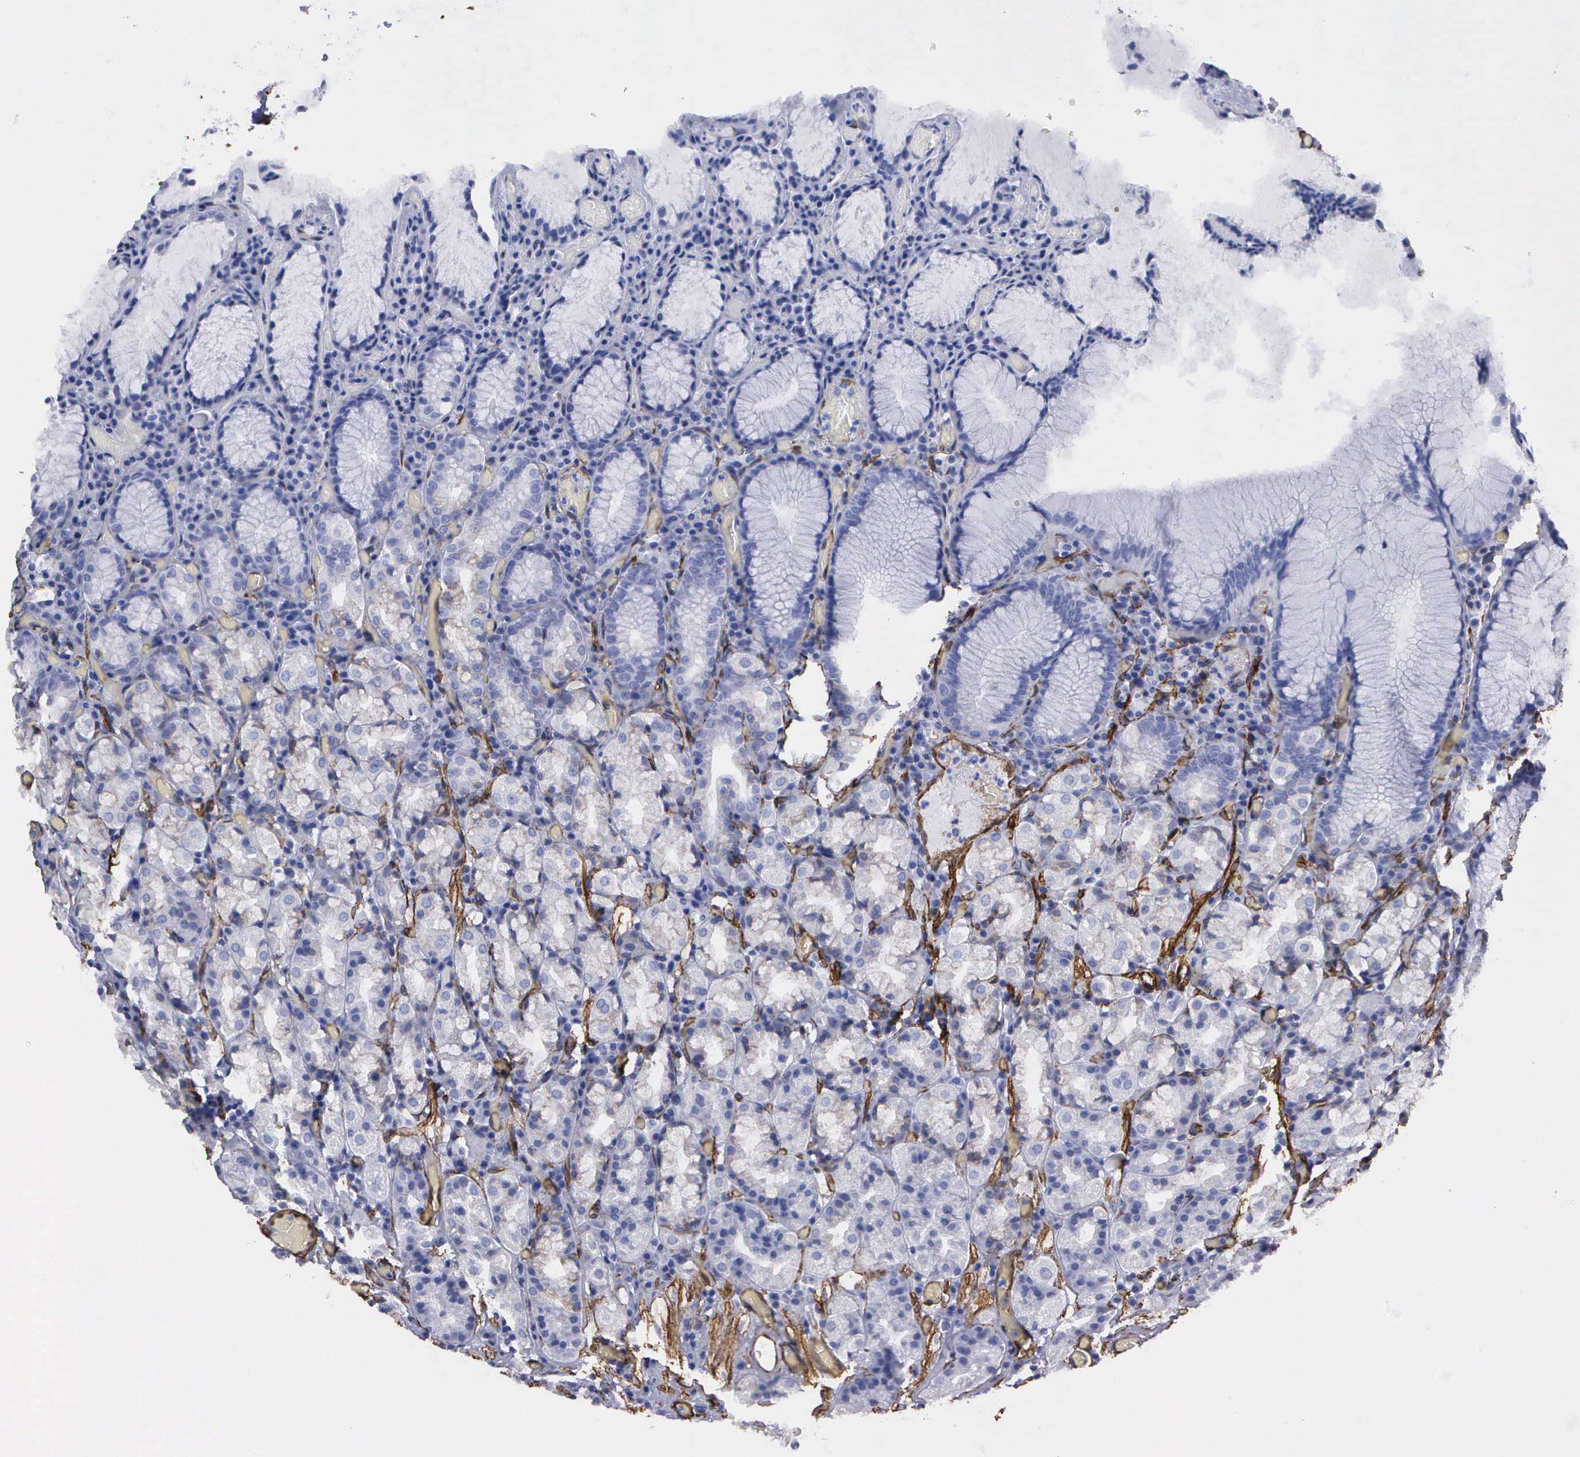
{"staining": {"intensity": "negative", "quantity": "none", "location": "none"}, "tissue": "stomach", "cell_type": "Glandular cells", "image_type": "normal", "snomed": [{"axis": "morphology", "description": "Normal tissue, NOS"}, {"axis": "topography", "description": "Stomach, lower"}], "caption": "The histopathology image reveals no staining of glandular cells in unremarkable stomach.", "gene": "MAGEB10", "patient": {"sex": "male", "age": 58}}